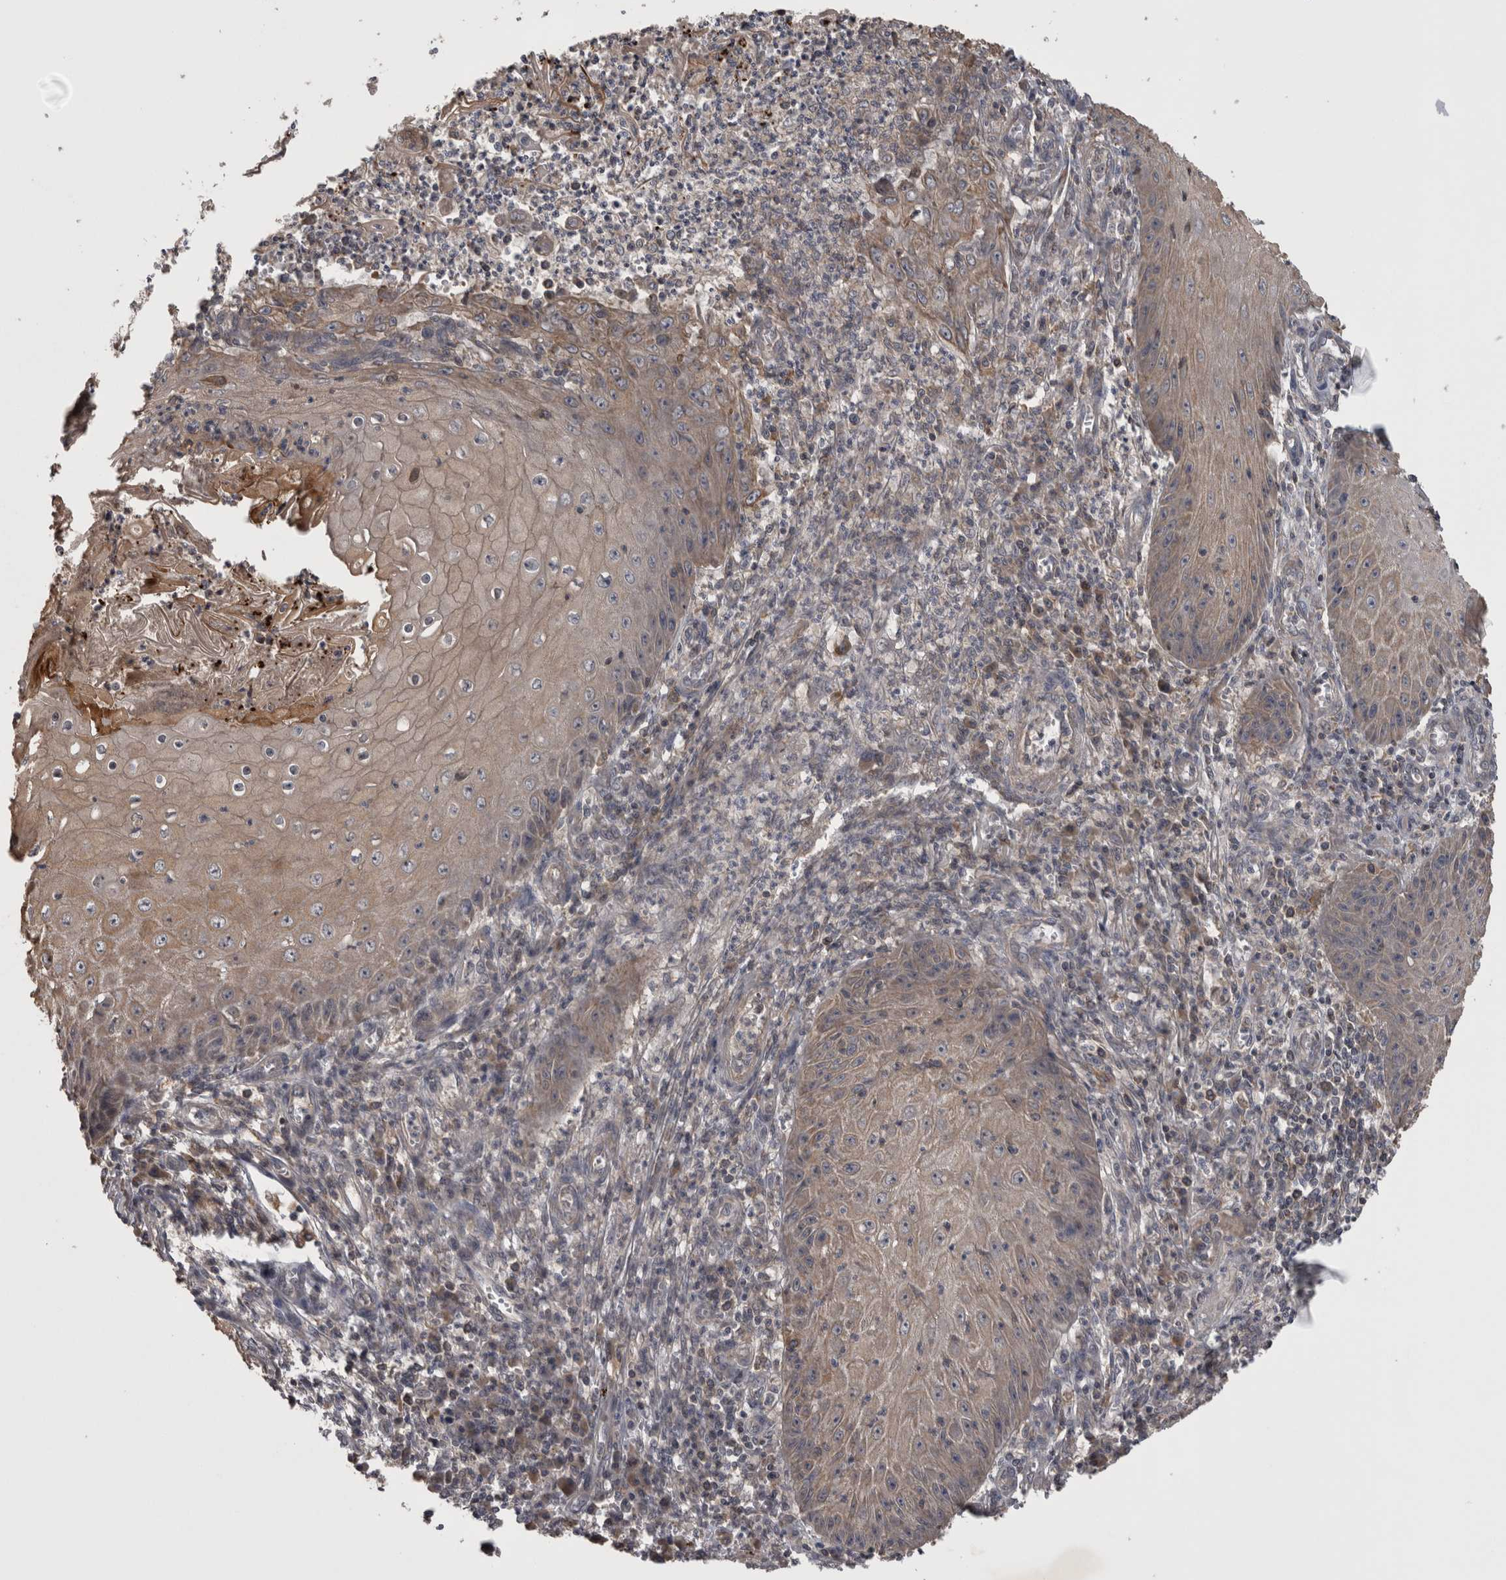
{"staining": {"intensity": "weak", "quantity": "<25%", "location": "cytoplasmic/membranous"}, "tissue": "skin cancer", "cell_type": "Tumor cells", "image_type": "cancer", "snomed": [{"axis": "morphology", "description": "Squamous cell carcinoma, NOS"}, {"axis": "topography", "description": "Skin"}], "caption": "A high-resolution histopathology image shows immunohistochemistry staining of skin cancer (squamous cell carcinoma), which reveals no significant expression in tumor cells.", "gene": "ZNF114", "patient": {"sex": "female", "age": 73}}